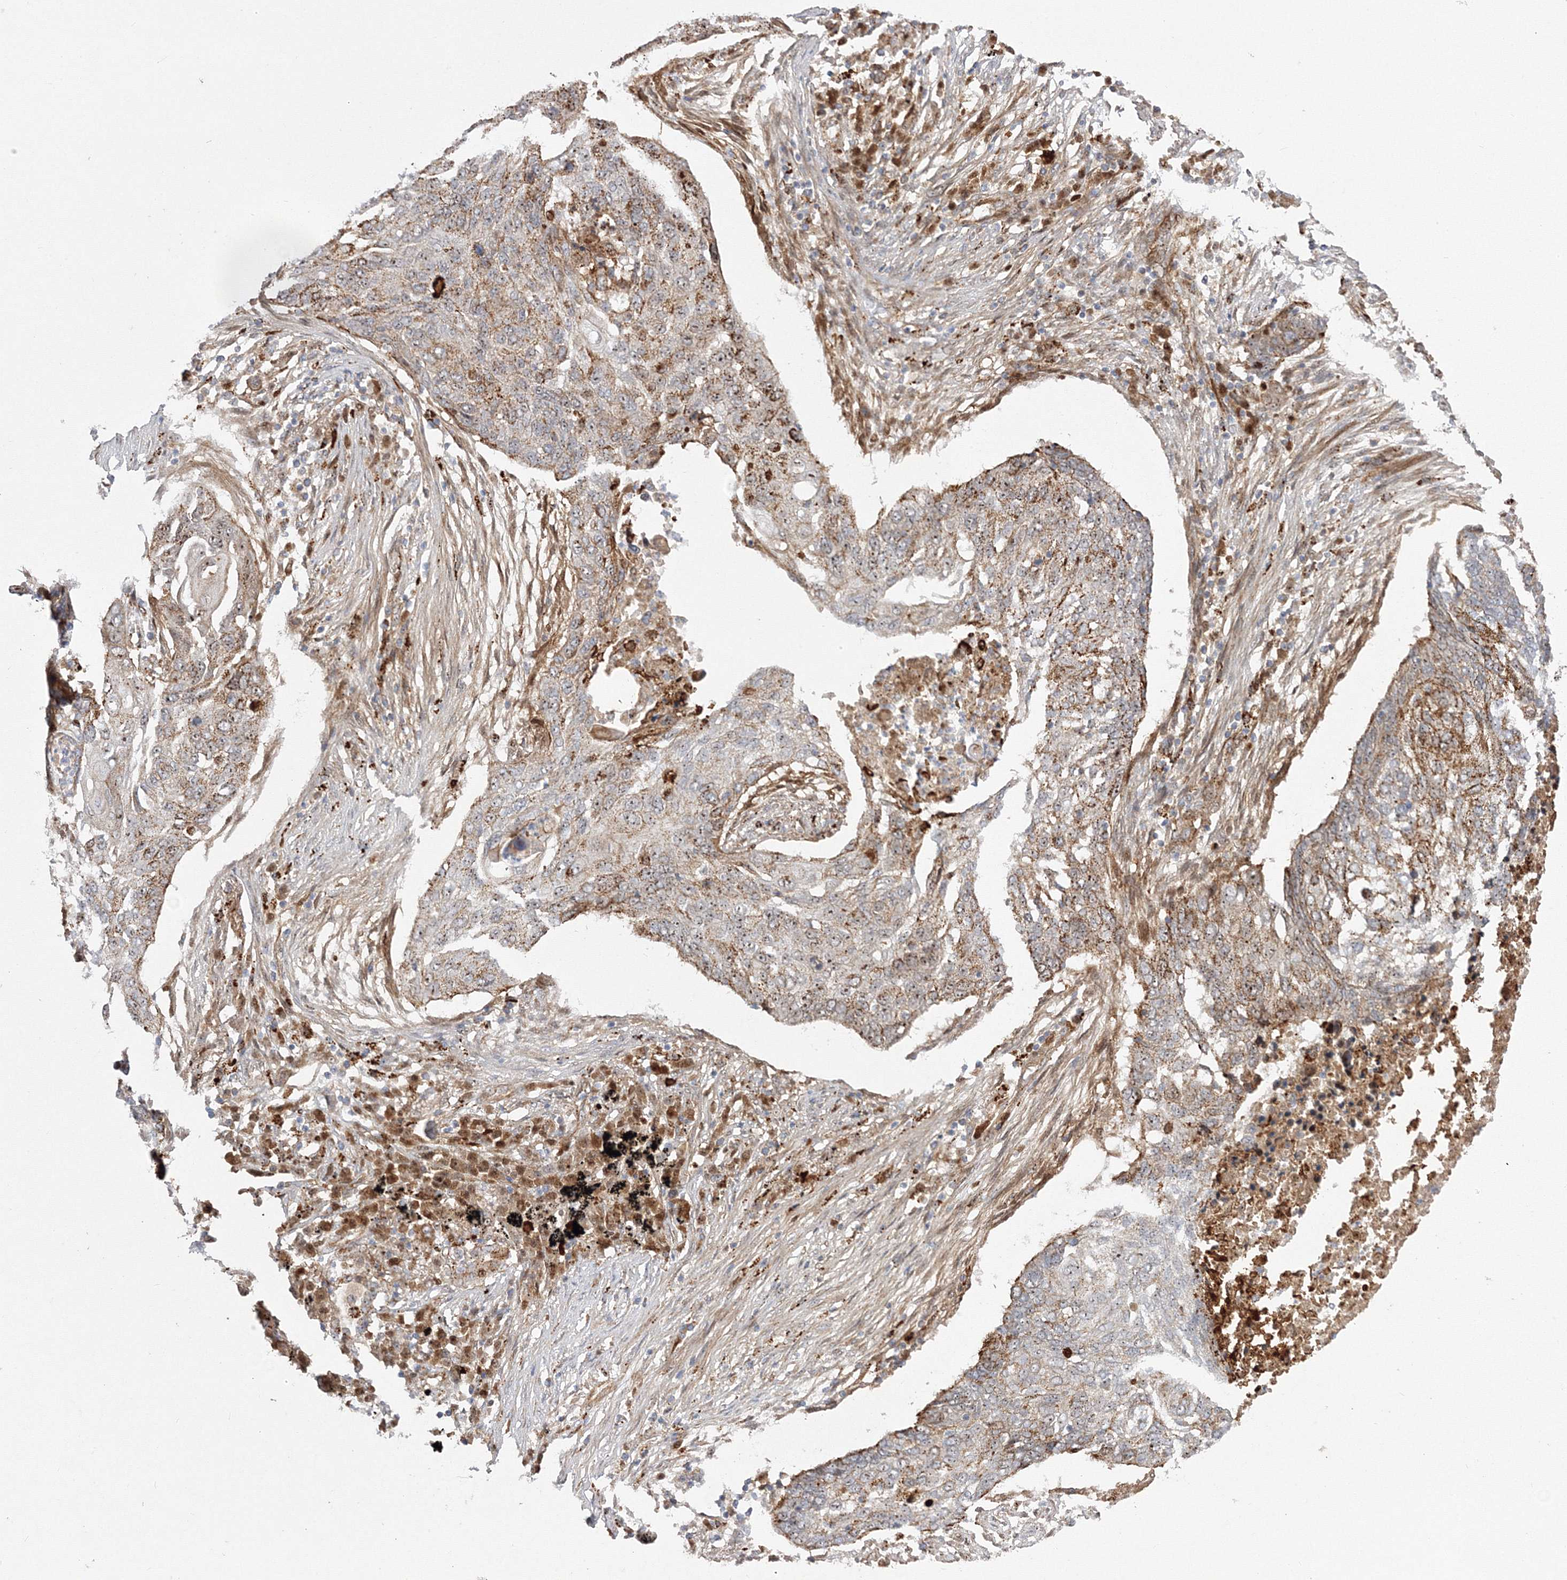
{"staining": {"intensity": "moderate", "quantity": ">75%", "location": "nuclear"}, "tissue": "lung cancer", "cell_type": "Tumor cells", "image_type": "cancer", "snomed": [{"axis": "morphology", "description": "Squamous cell carcinoma, NOS"}, {"axis": "topography", "description": "Lung"}], "caption": "DAB (3,3'-diaminobenzidine) immunohistochemical staining of human lung squamous cell carcinoma shows moderate nuclear protein positivity in approximately >75% of tumor cells.", "gene": "NPM3", "patient": {"sex": "female", "age": 63}}